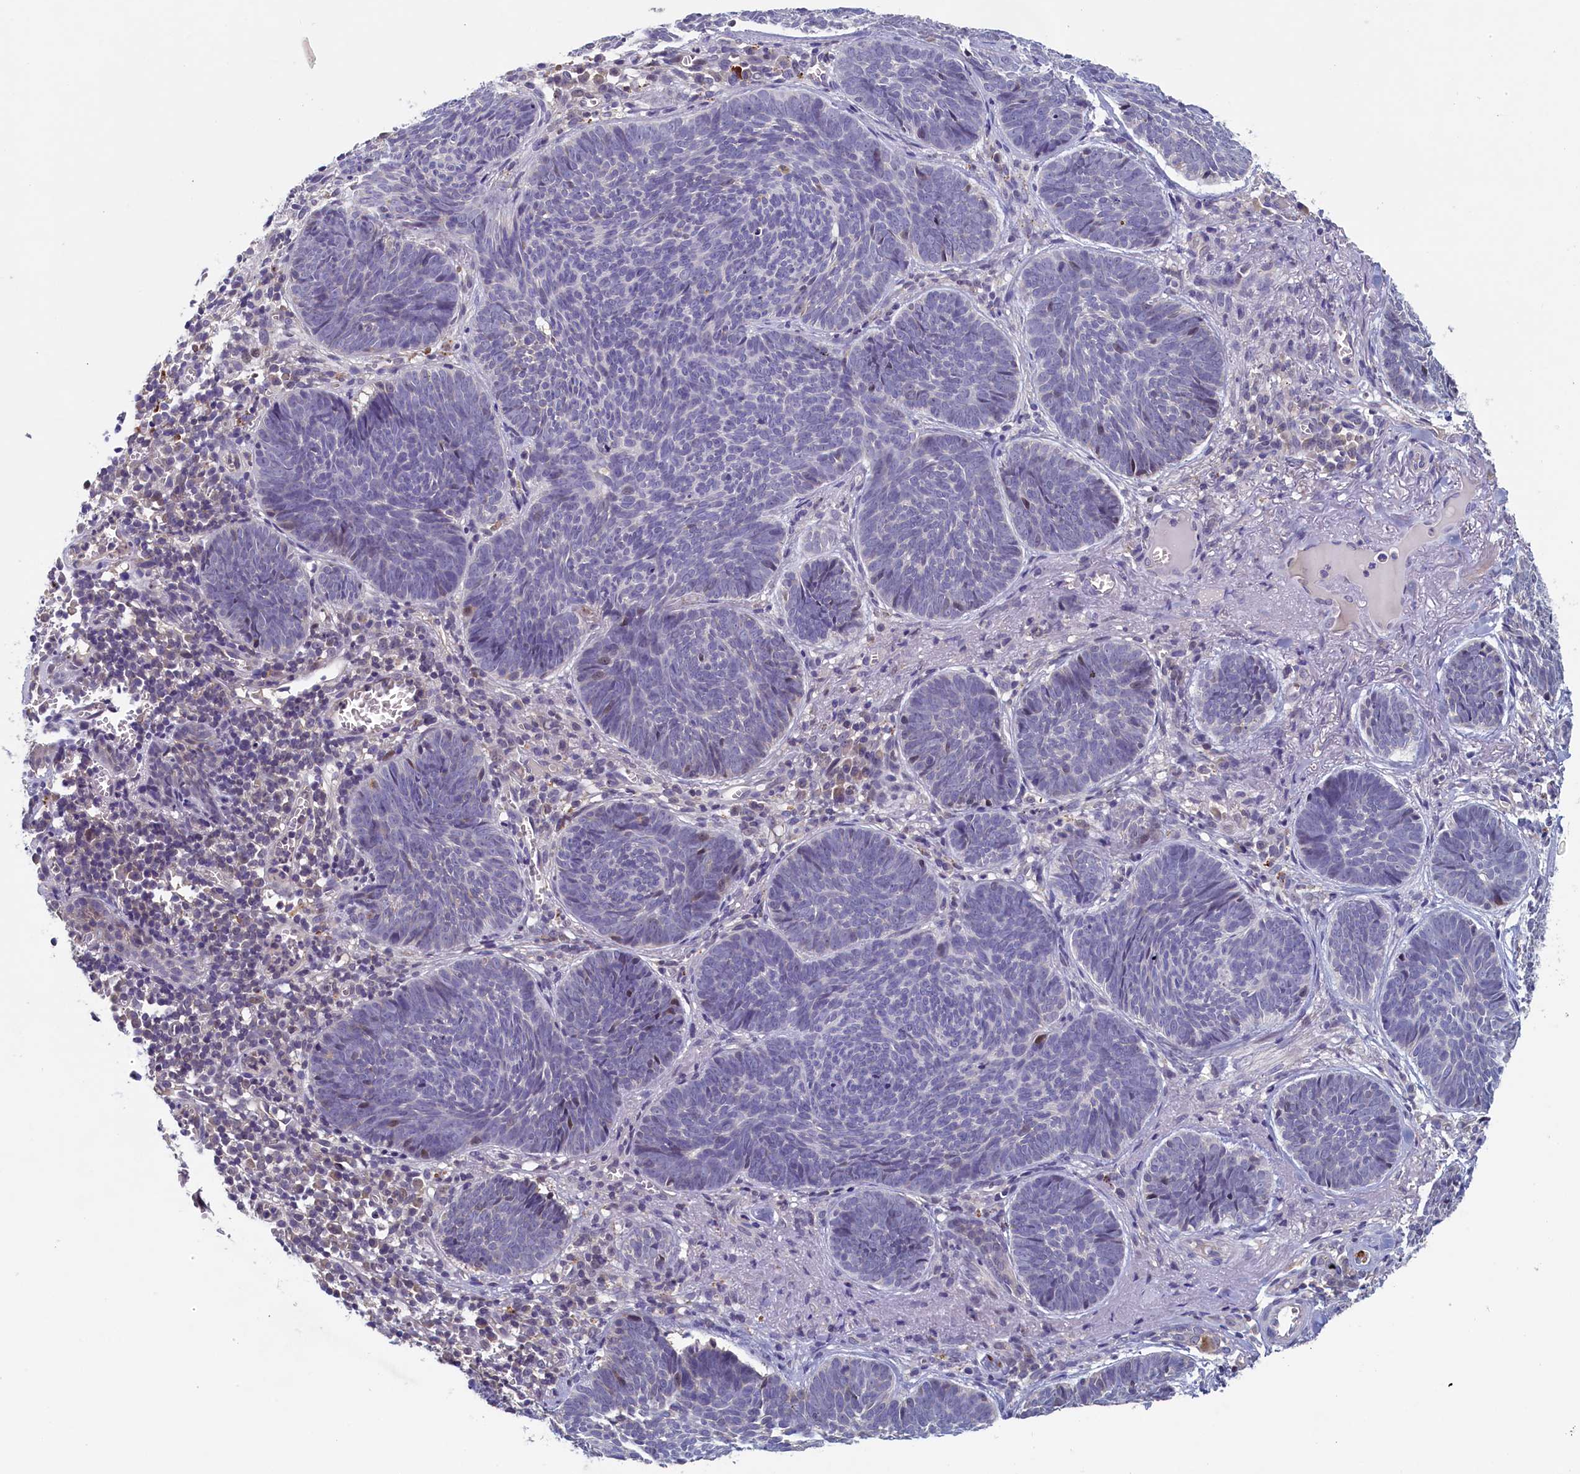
{"staining": {"intensity": "negative", "quantity": "none", "location": "none"}, "tissue": "skin cancer", "cell_type": "Tumor cells", "image_type": "cancer", "snomed": [{"axis": "morphology", "description": "Basal cell carcinoma"}, {"axis": "topography", "description": "Skin"}], "caption": "This image is of skin cancer stained with IHC to label a protein in brown with the nuclei are counter-stained blue. There is no positivity in tumor cells.", "gene": "NUBP2", "patient": {"sex": "female", "age": 74}}